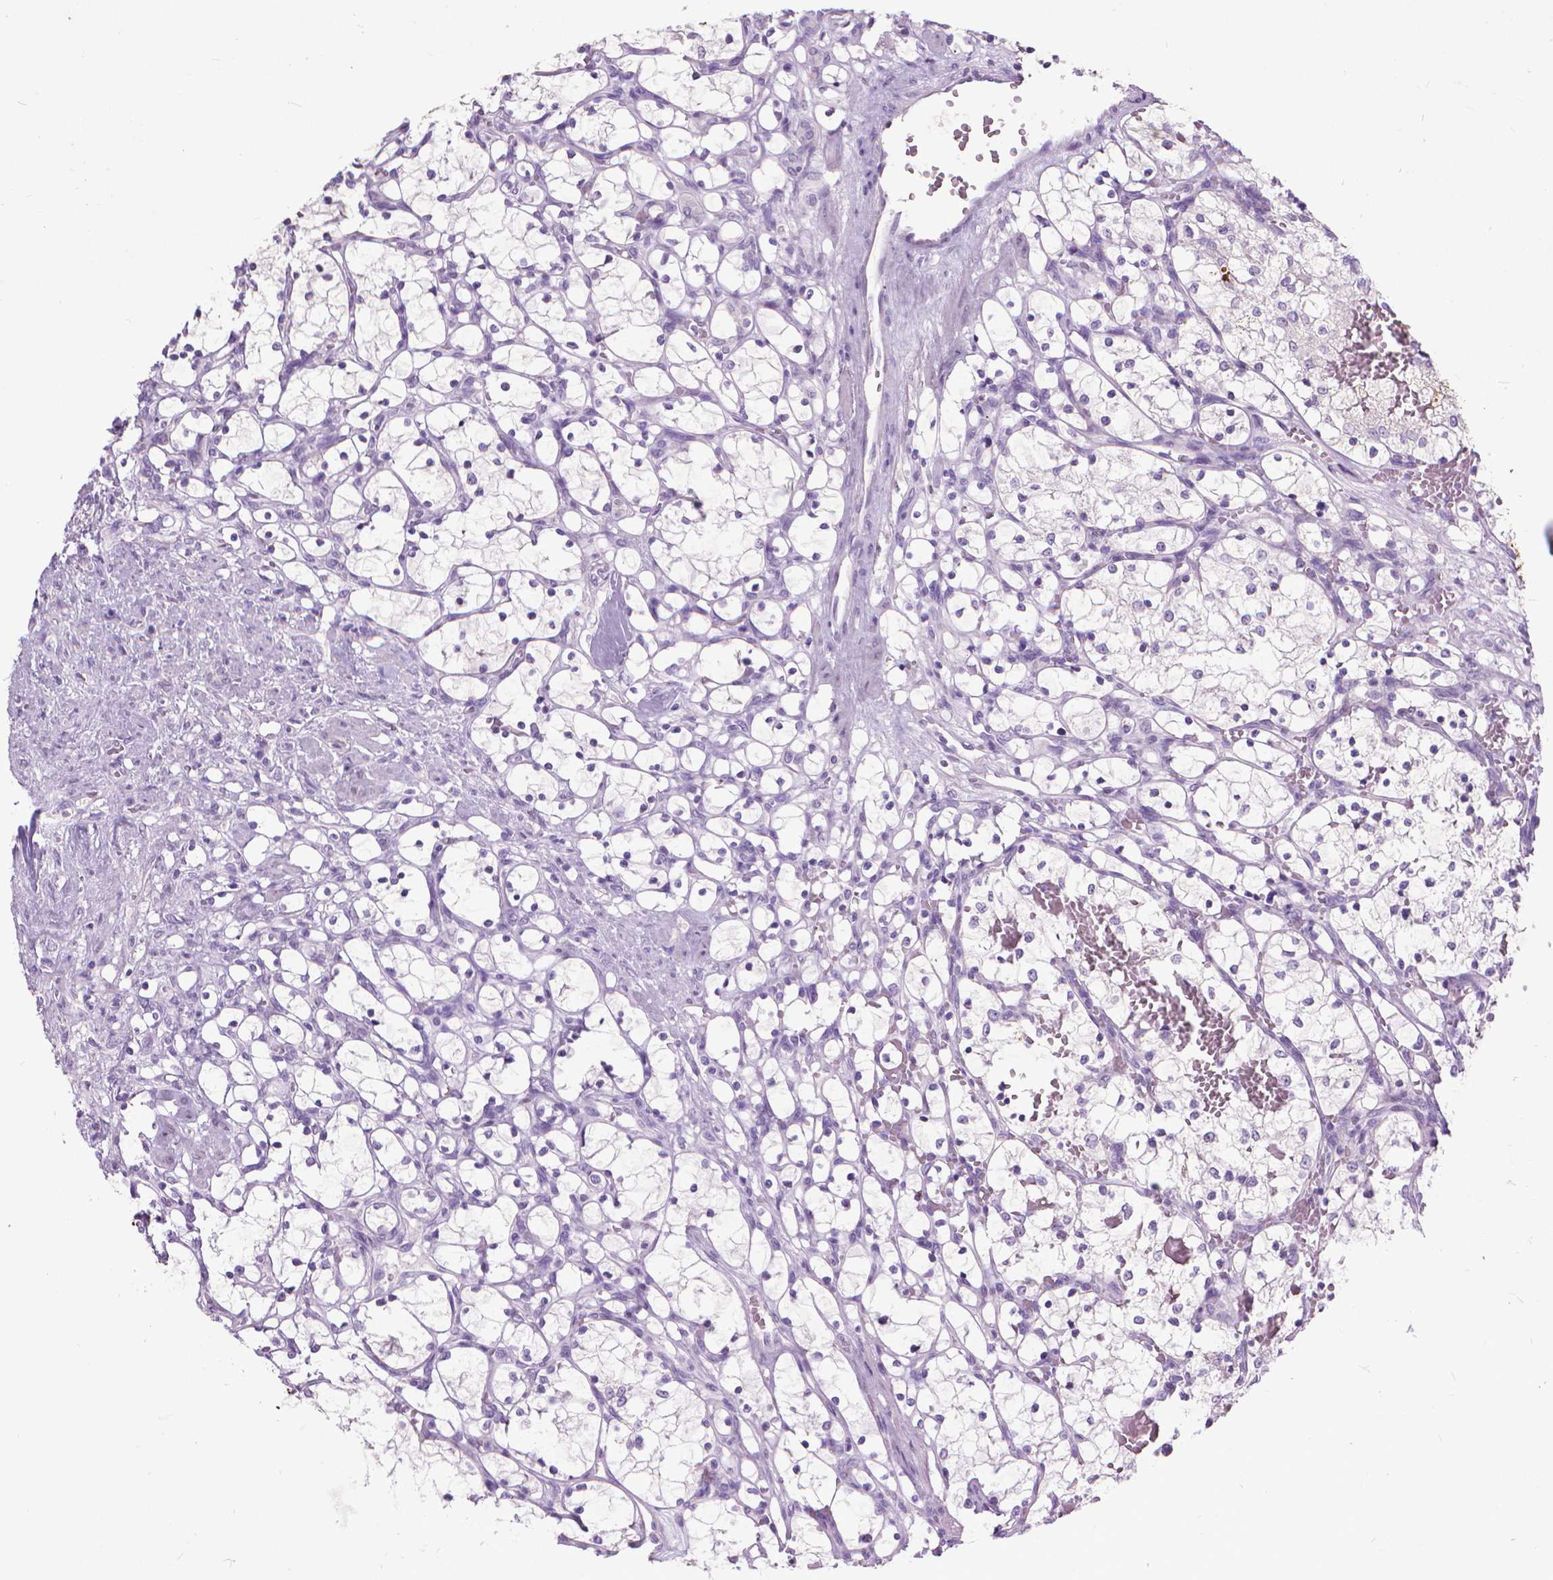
{"staining": {"intensity": "negative", "quantity": "none", "location": "none"}, "tissue": "renal cancer", "cell_type": "Tumor cells", "image_type": "cancer", "snomed": [{"axis": "morphology", "description": "Adenocarcinoma, NOS"}, {"axis": "topography", "description": "Kidney"}], "caption": "This is an IHC image of human adenocarcinoma (renal). There is no positivity in tumor cells.", "gene": "KRT5", "patient": {"sex": "female", "age": 69}}